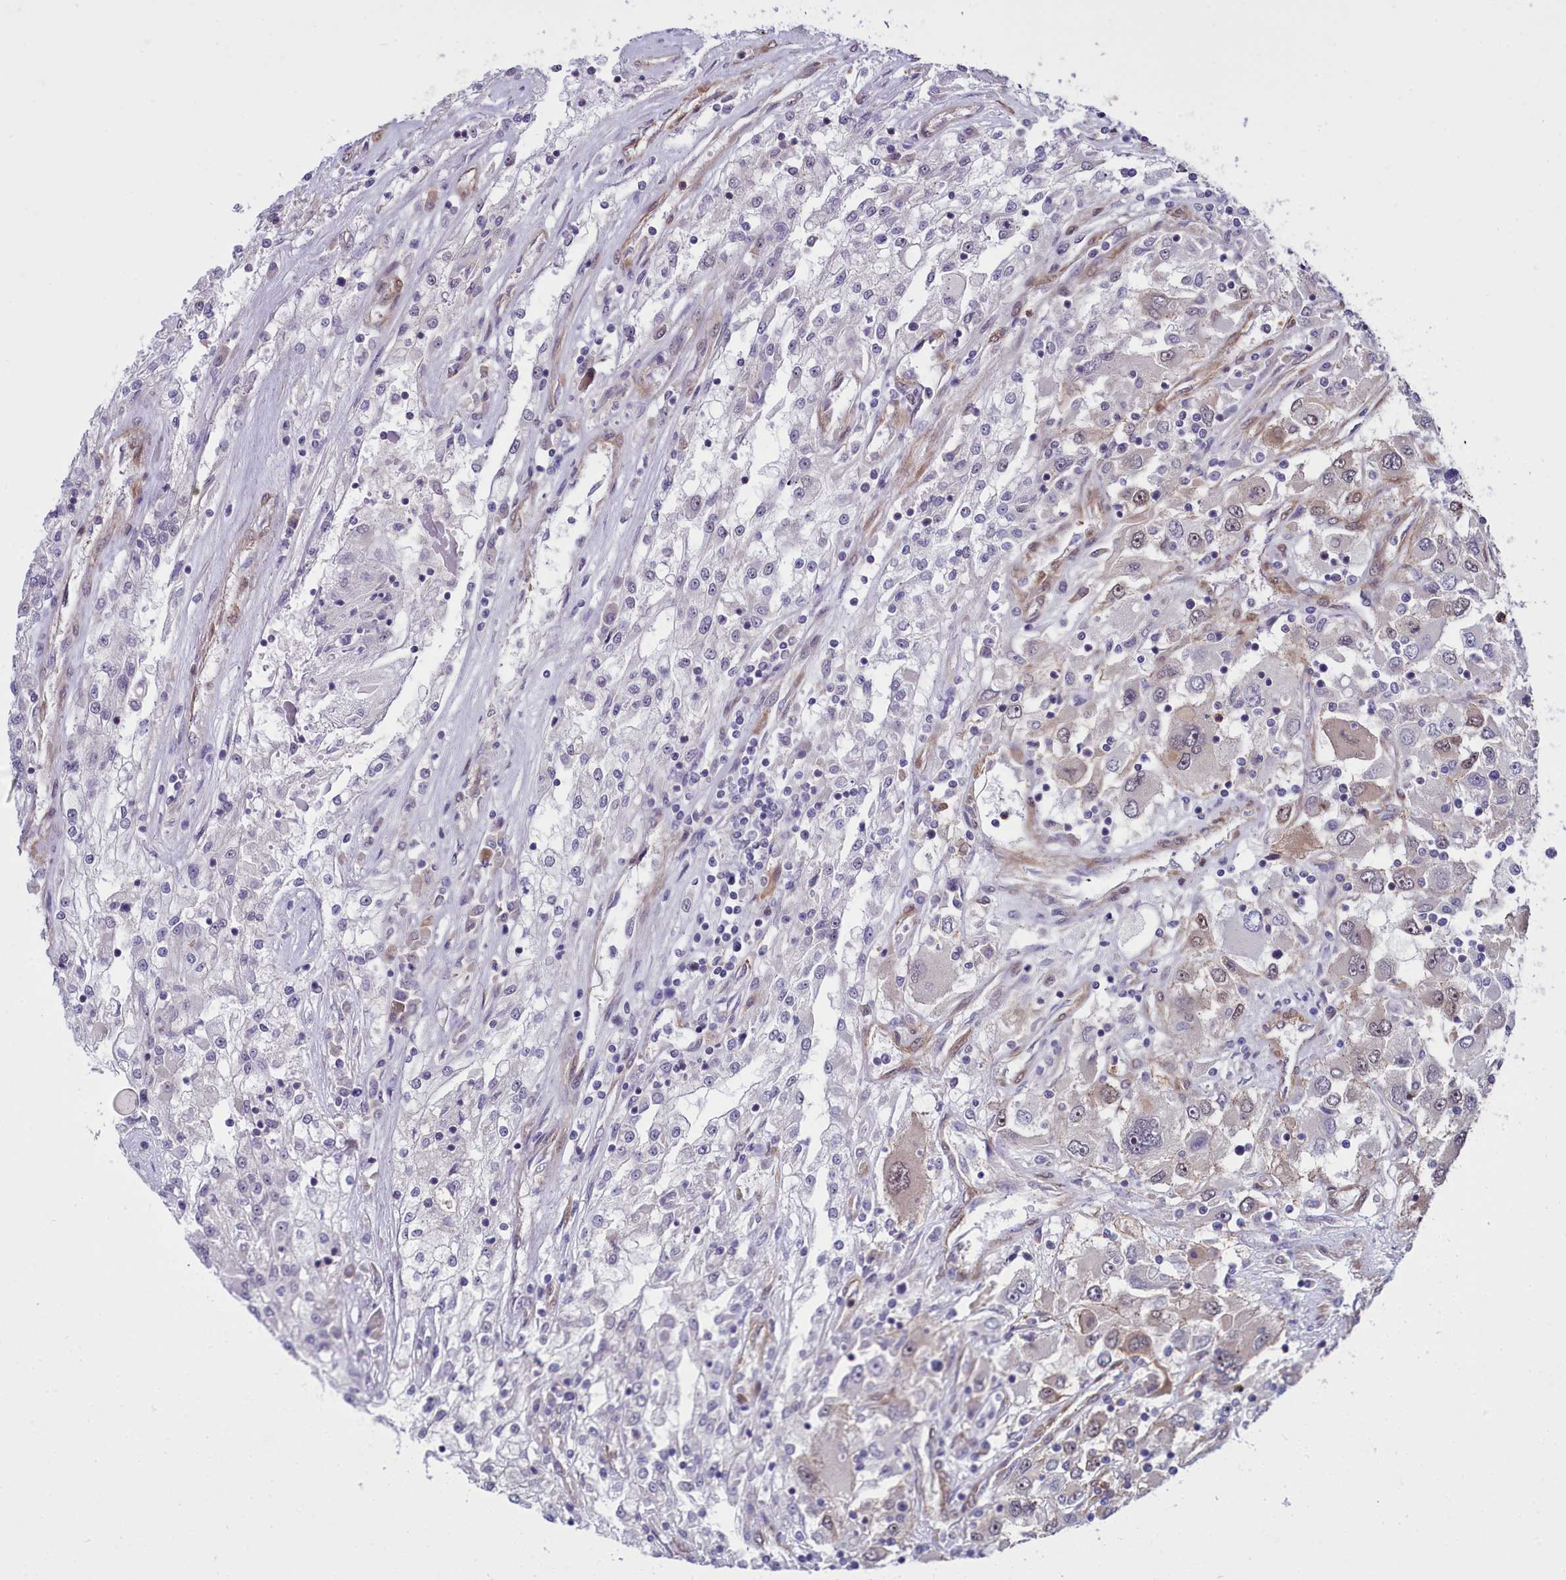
{"staining": {"intensity": "weak", "quantity": "<25%", "location": "cytoplasmic/membranous"}, "tissue": "renal cancer", "cell_type": "Tumor cells", "image_type": "cancer", "snomed": [{"axis": "morphology", "description": "Adenocarcinoma, NOS"}, {"axis": "topography", "description": "Kidney"}], "caption": "Renal cancer was stained to show a protein in brown. There is no significant staining in tumor cells. (DAB immunohistochemistry, high magnification).", "gene": "BCAR1", "patient": {"sex": "female", "age": 52}}